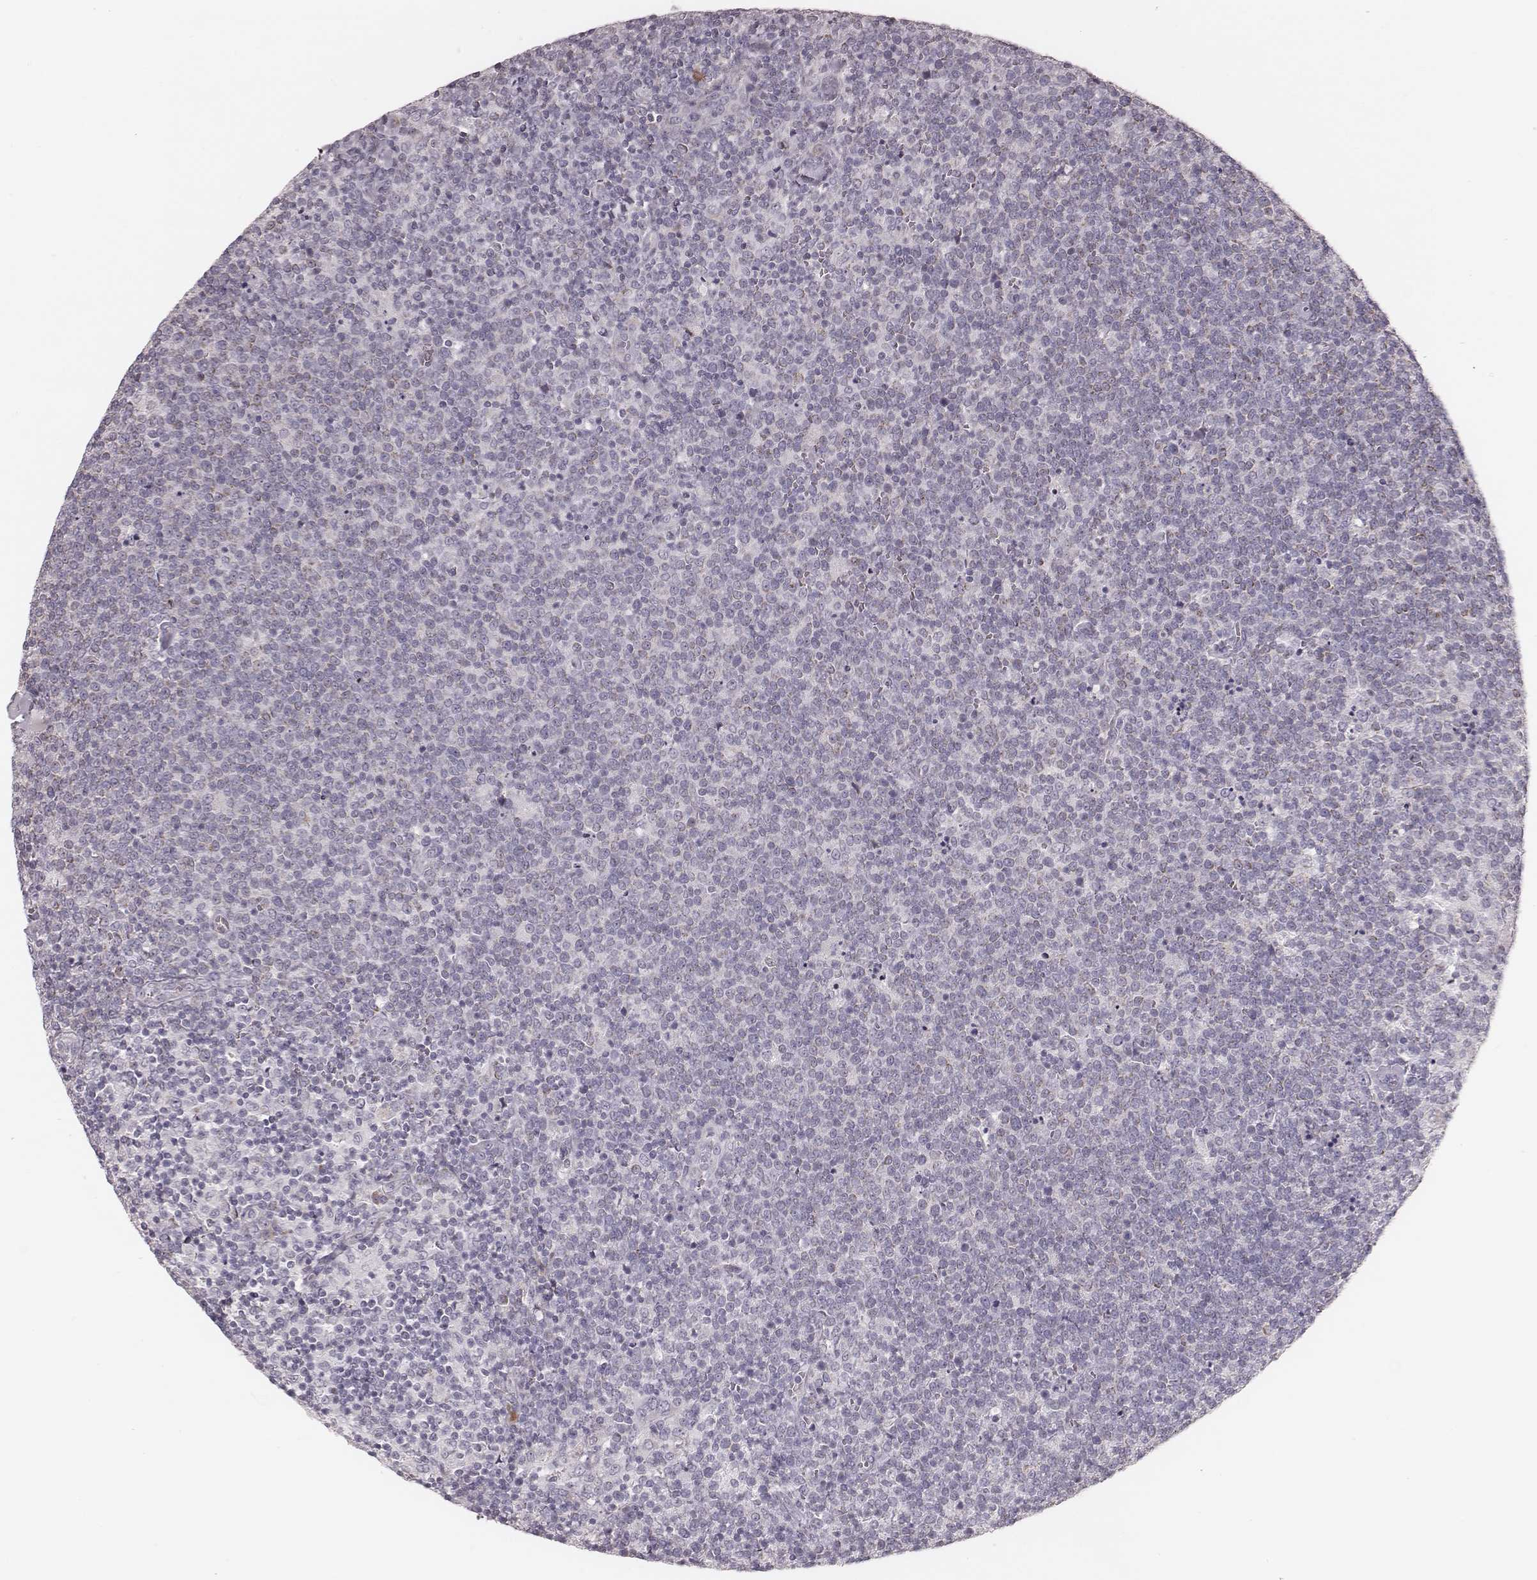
{"staining": {"intensity": "negative", "quantity": "none", "location": "none"}, "tissue": "lymphoma", "cell_type": "Tumor cells", "image_type": "cancer", "snomed": [{"axis": "morphology", "description": "Malignant lymphoma, non-Hodgkin's type, High grade"}, {"axis": "topography", "description": "Lymph node"}], "caption": "A histopathology image of human lymphoma is negative for staining in tumor cells.", "gene": "KIF5C", "patient": {"sex": "male", "age": 61}}